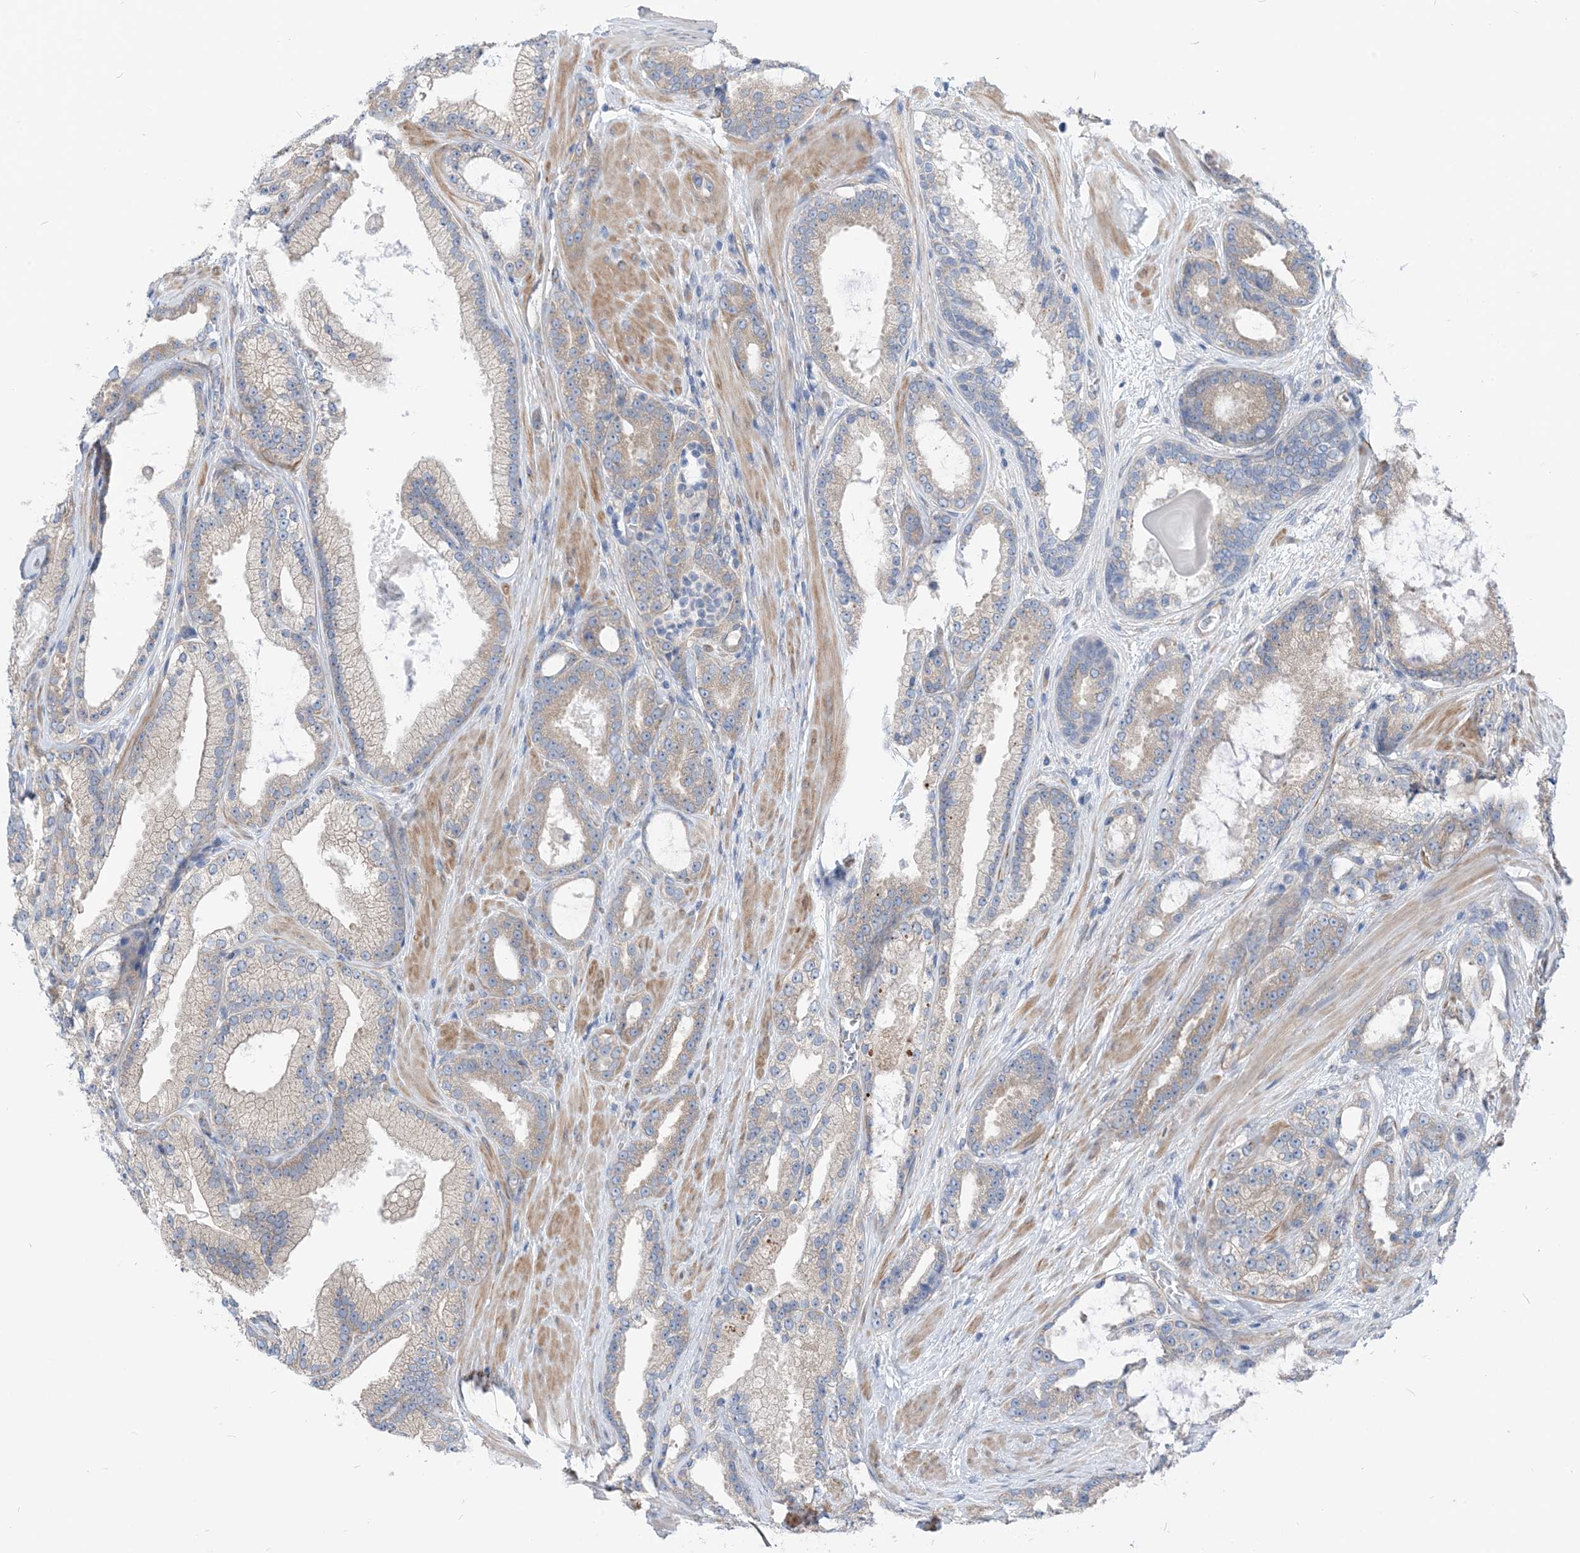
{"staining": {"intensity": "weak", "quantity": "25%-75%", "location": "cytoplasmic/membranous"}, "tissue": "prostate cancer", "cell_type": "Tumor cells", "image_type": "cancer", "snomed": [{"axis": "morphology", "description": "Adenocarcinoma, High grade"}, {"axis": "topography", "description": "Prostate"}], "caption": "Prostate cancer was stained to show a protein in brown. There is low levels of weak cytoplasmic/membranous expression in approximately 25%-75% of tumor cells.", "gene": "PLEKHA3", "patient": {"sex": "male", "age": 60}}